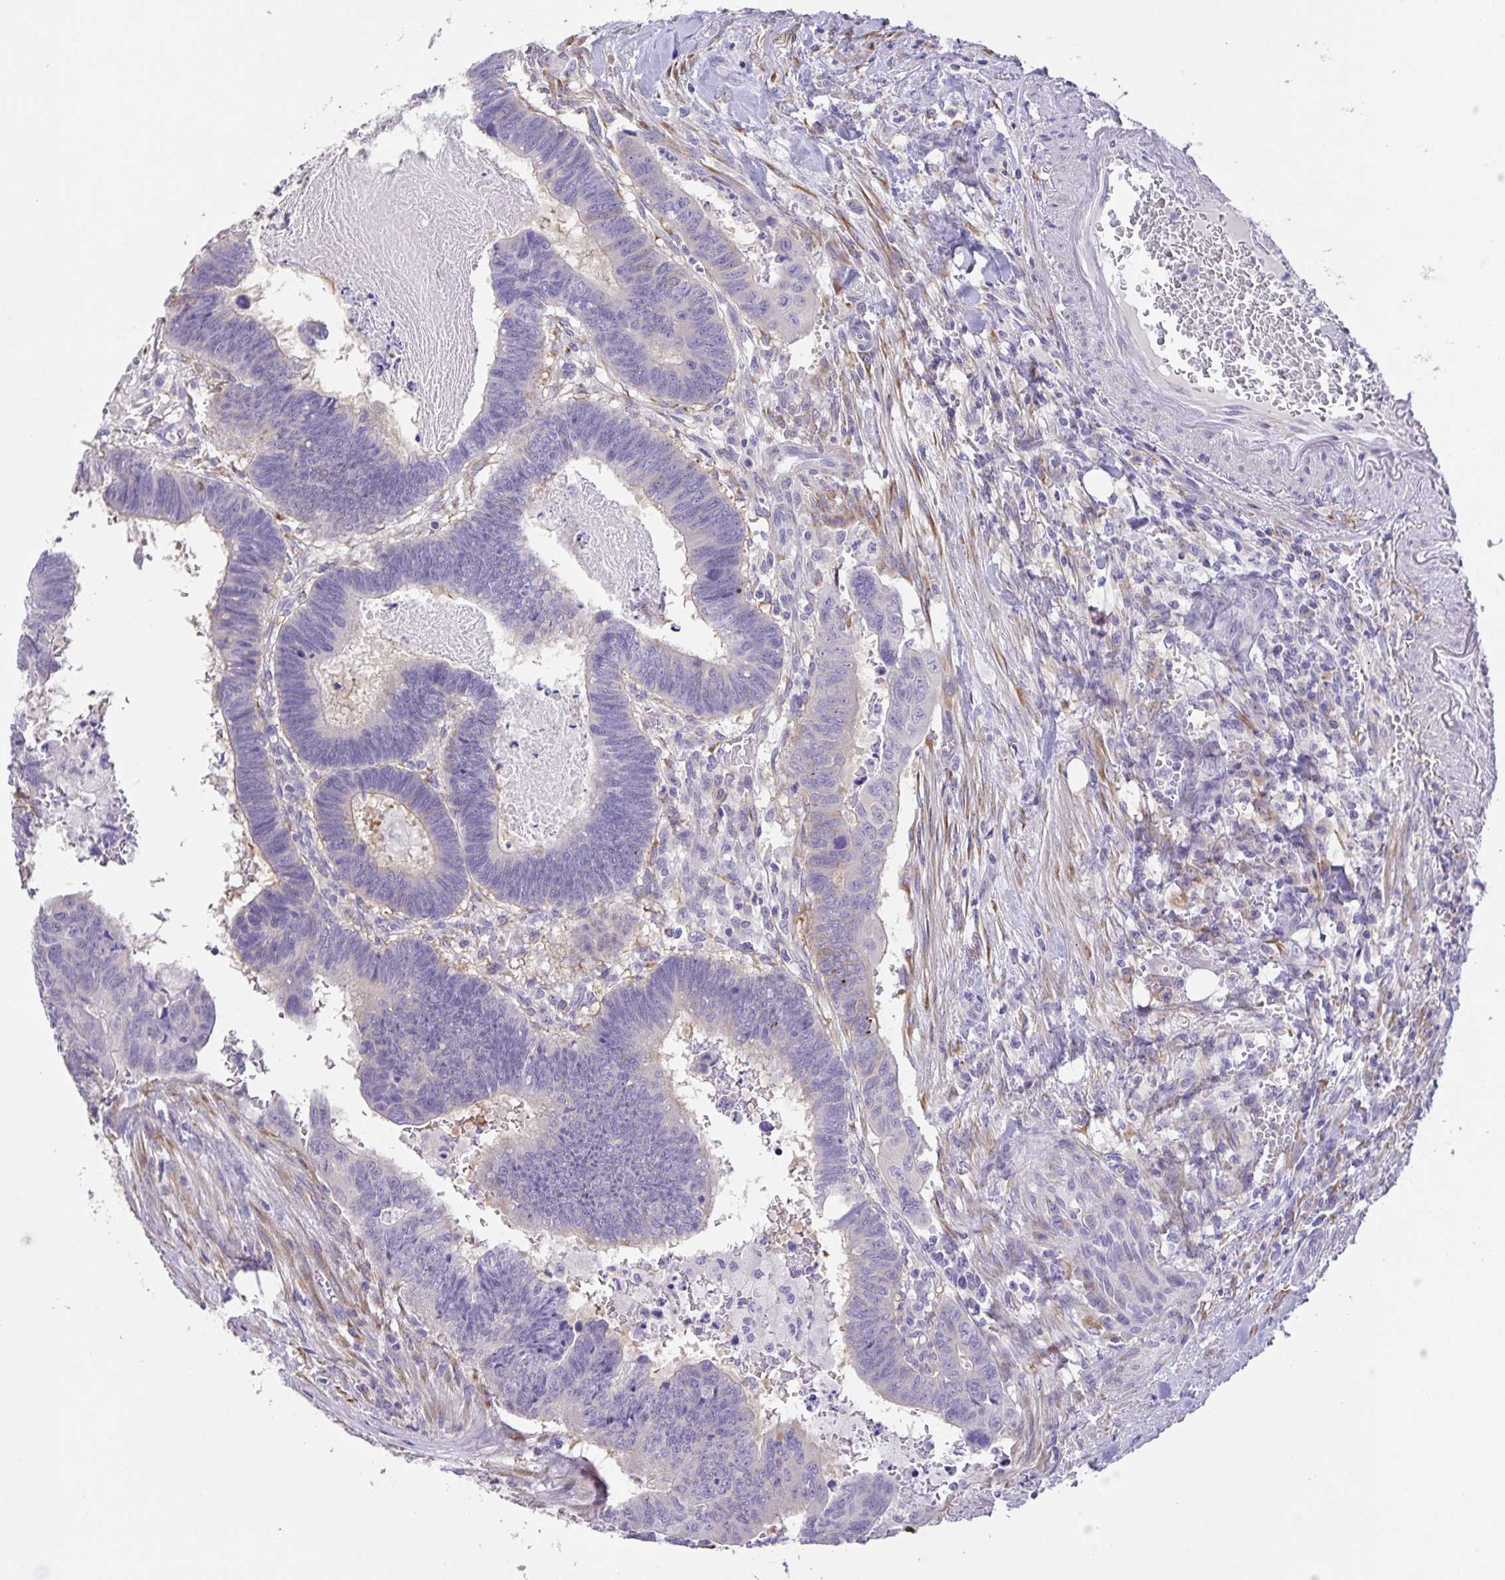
{"staining": {"intensity": "negative", "quantity": "none", "location": "none"}, "tissue": "colorectal cancer", "cell_type": "Tumor cells", "image_type": "cancer", "snomed": [{"axis": "morphology", "description": "Adenocarcinoma, NOS"}, {"axis": "topography", "description": "Colon"}], "caption": "The image demonstrates no significant staining in tumor cells of adenocarcinoma (colorectal). (Stains: DAB (3,3'-diaminobenzidine) immunohistochemistry (IHC) with hematoxylin counter stain, Microscopy: brightfield microscopy at high magnification).", "gene": "PRR36", "patient": {"sex": "male", "age": 62}}